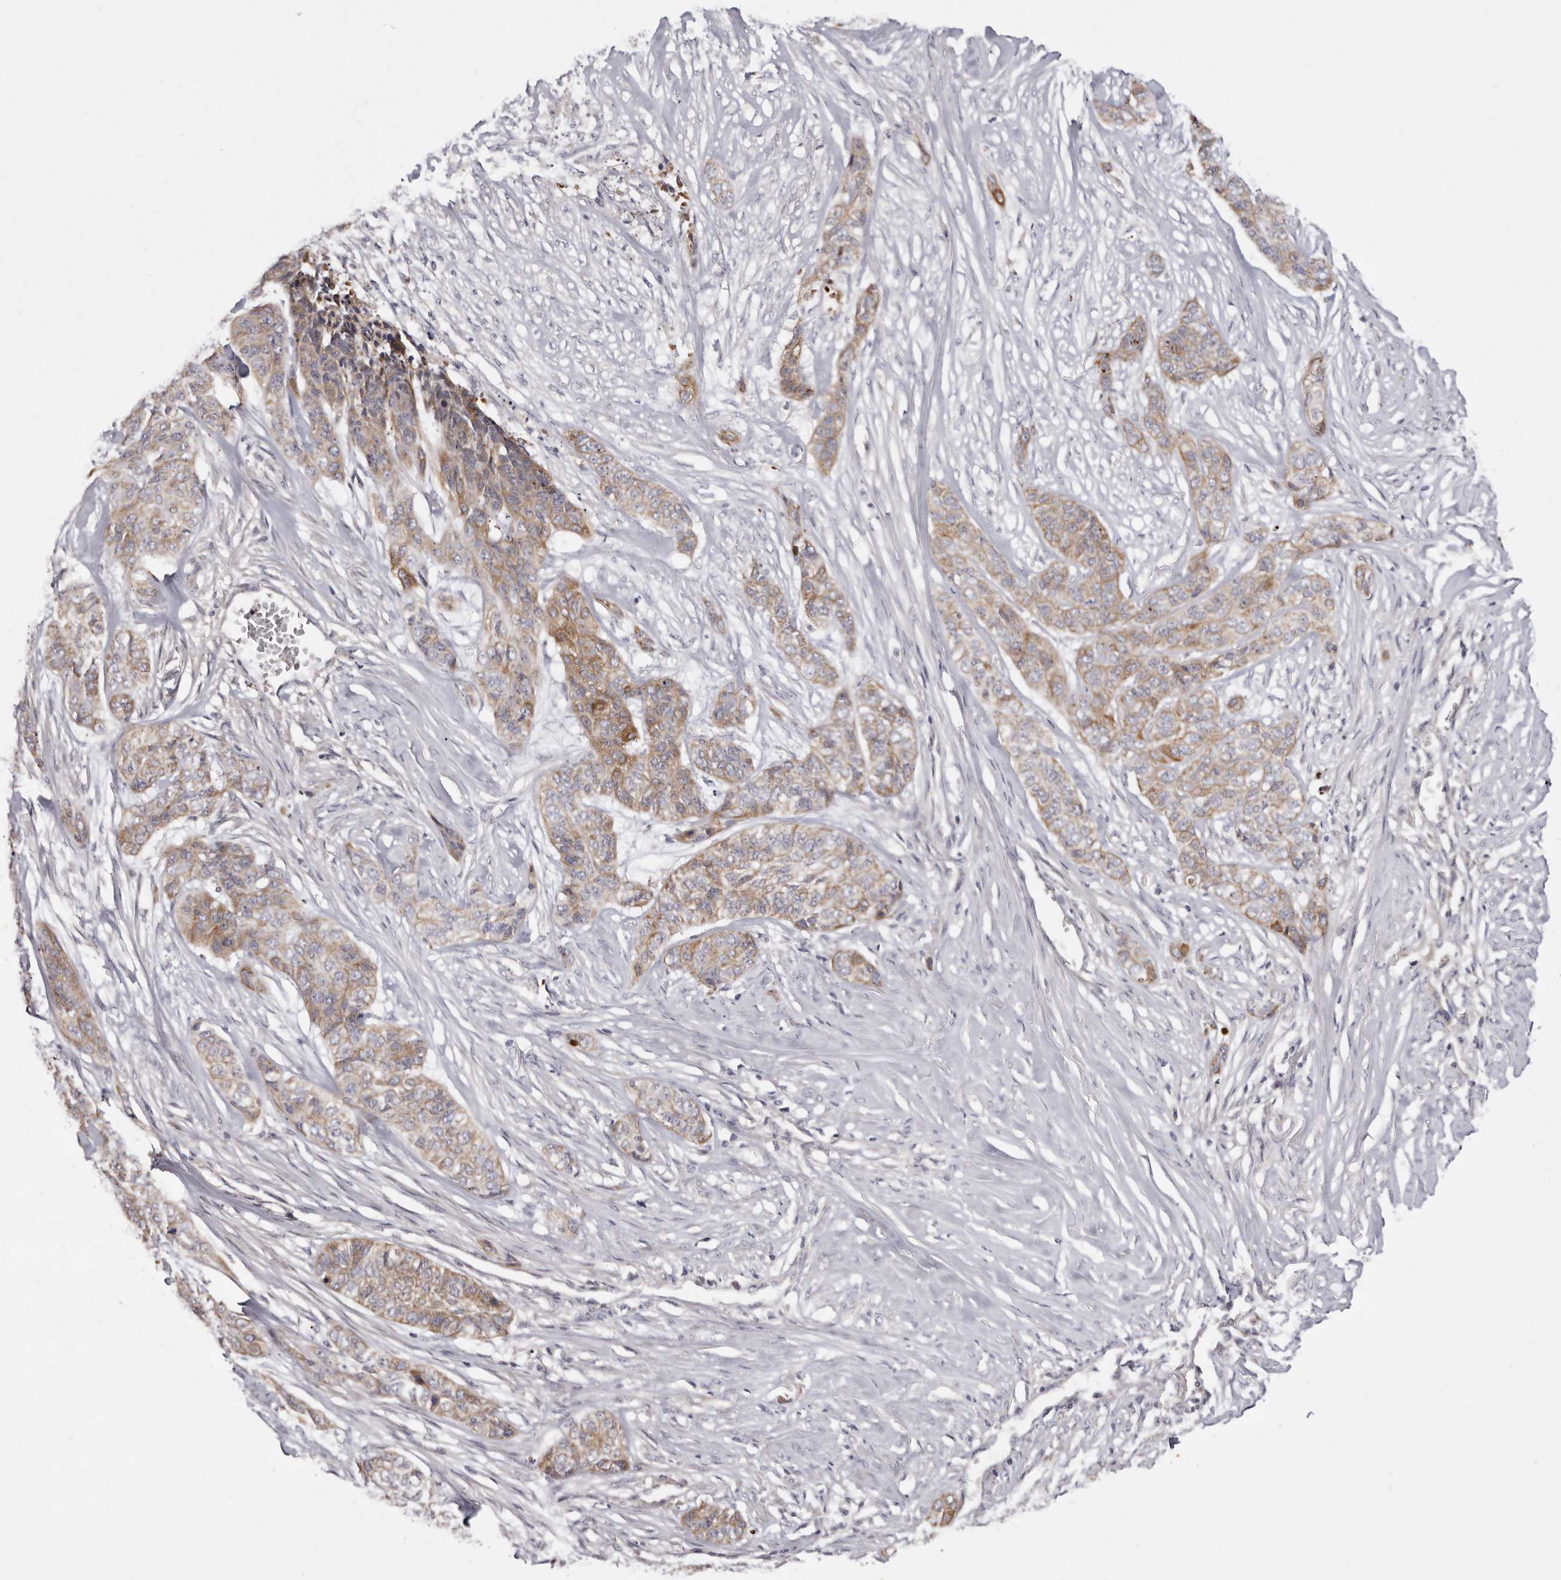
{"staining": {"intensity": "moderate", "quantity": ">75%", "location": "cytoplasmic/membranous"}, "tissue": "skin cancer", "cell_type": "Tumor cells", "image_type": "cancer", "snomed": [{"axis": "morphology", "description": "Basal cell carcinoma"}, {"axis": "topography", "description": "Skin"}], "caption": "Protein staining by immunohistochemistry exhibits moderate cytoplasmic/membranous staining in approximately >75% of tumor cells in skin cancer (basal cell carcinoma).", "gene": "STK16", "patient": {"sex": "female", "age": 64}}